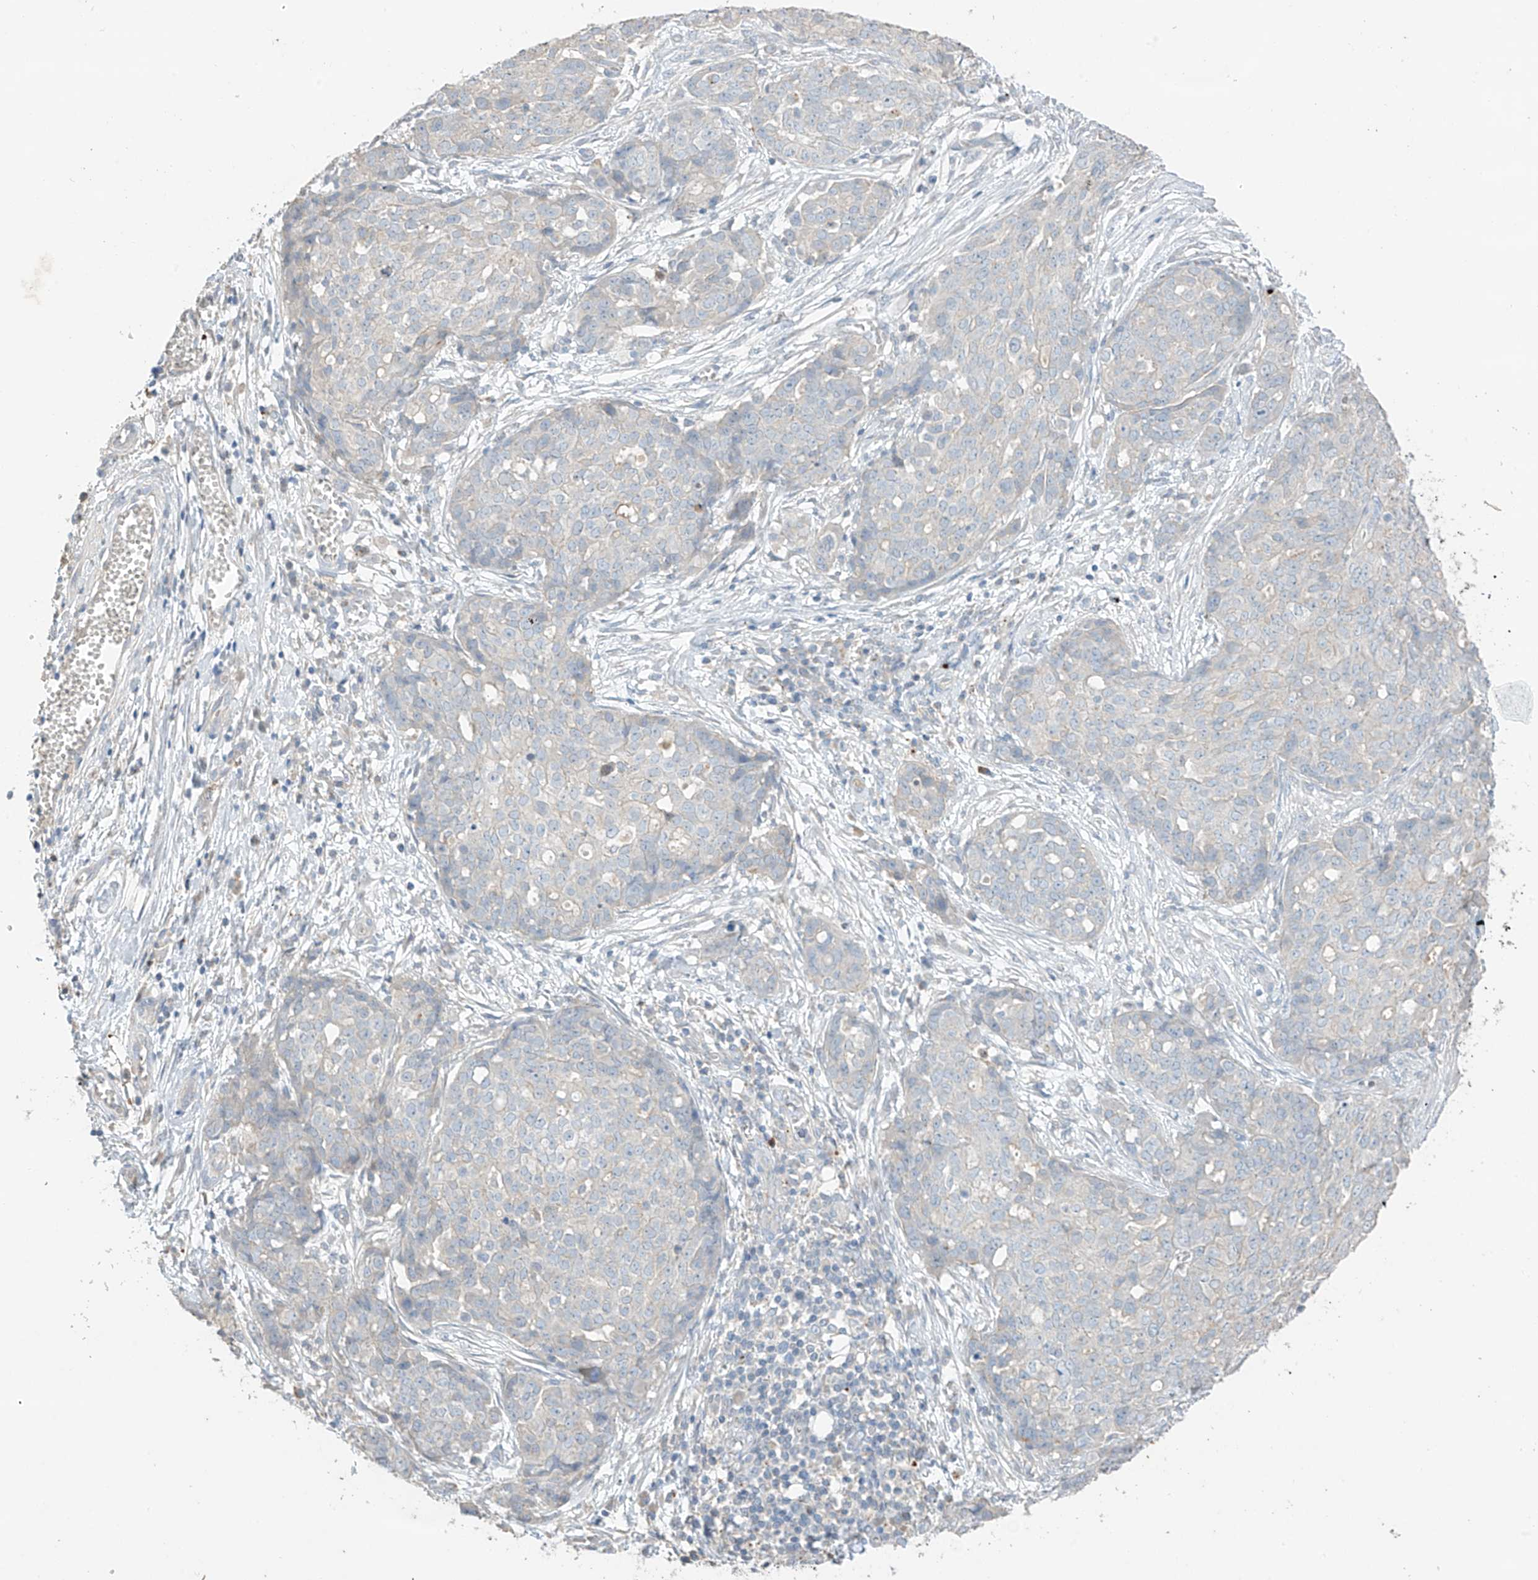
{"staining": {"intensity": "negative", "quantity": "none", "location": "none"}, "tissue": "ovarian cancer", "cell_type": "Tumor cells", "image_type": "cancer", "snomed": [{"axis": "morphology", "description": "Cystadenocarcinoma, serous, NOS"}, {"axis": "topography", "description": "Soft tissue"}, {"axis": "topography", "description": "Ovary"}], "caption": "A photomicrograph of human ovarian cancer is negative for staining in tumor cells.", "gene": "CAPN13", "patient": {"sex": "female", "age": 57}}